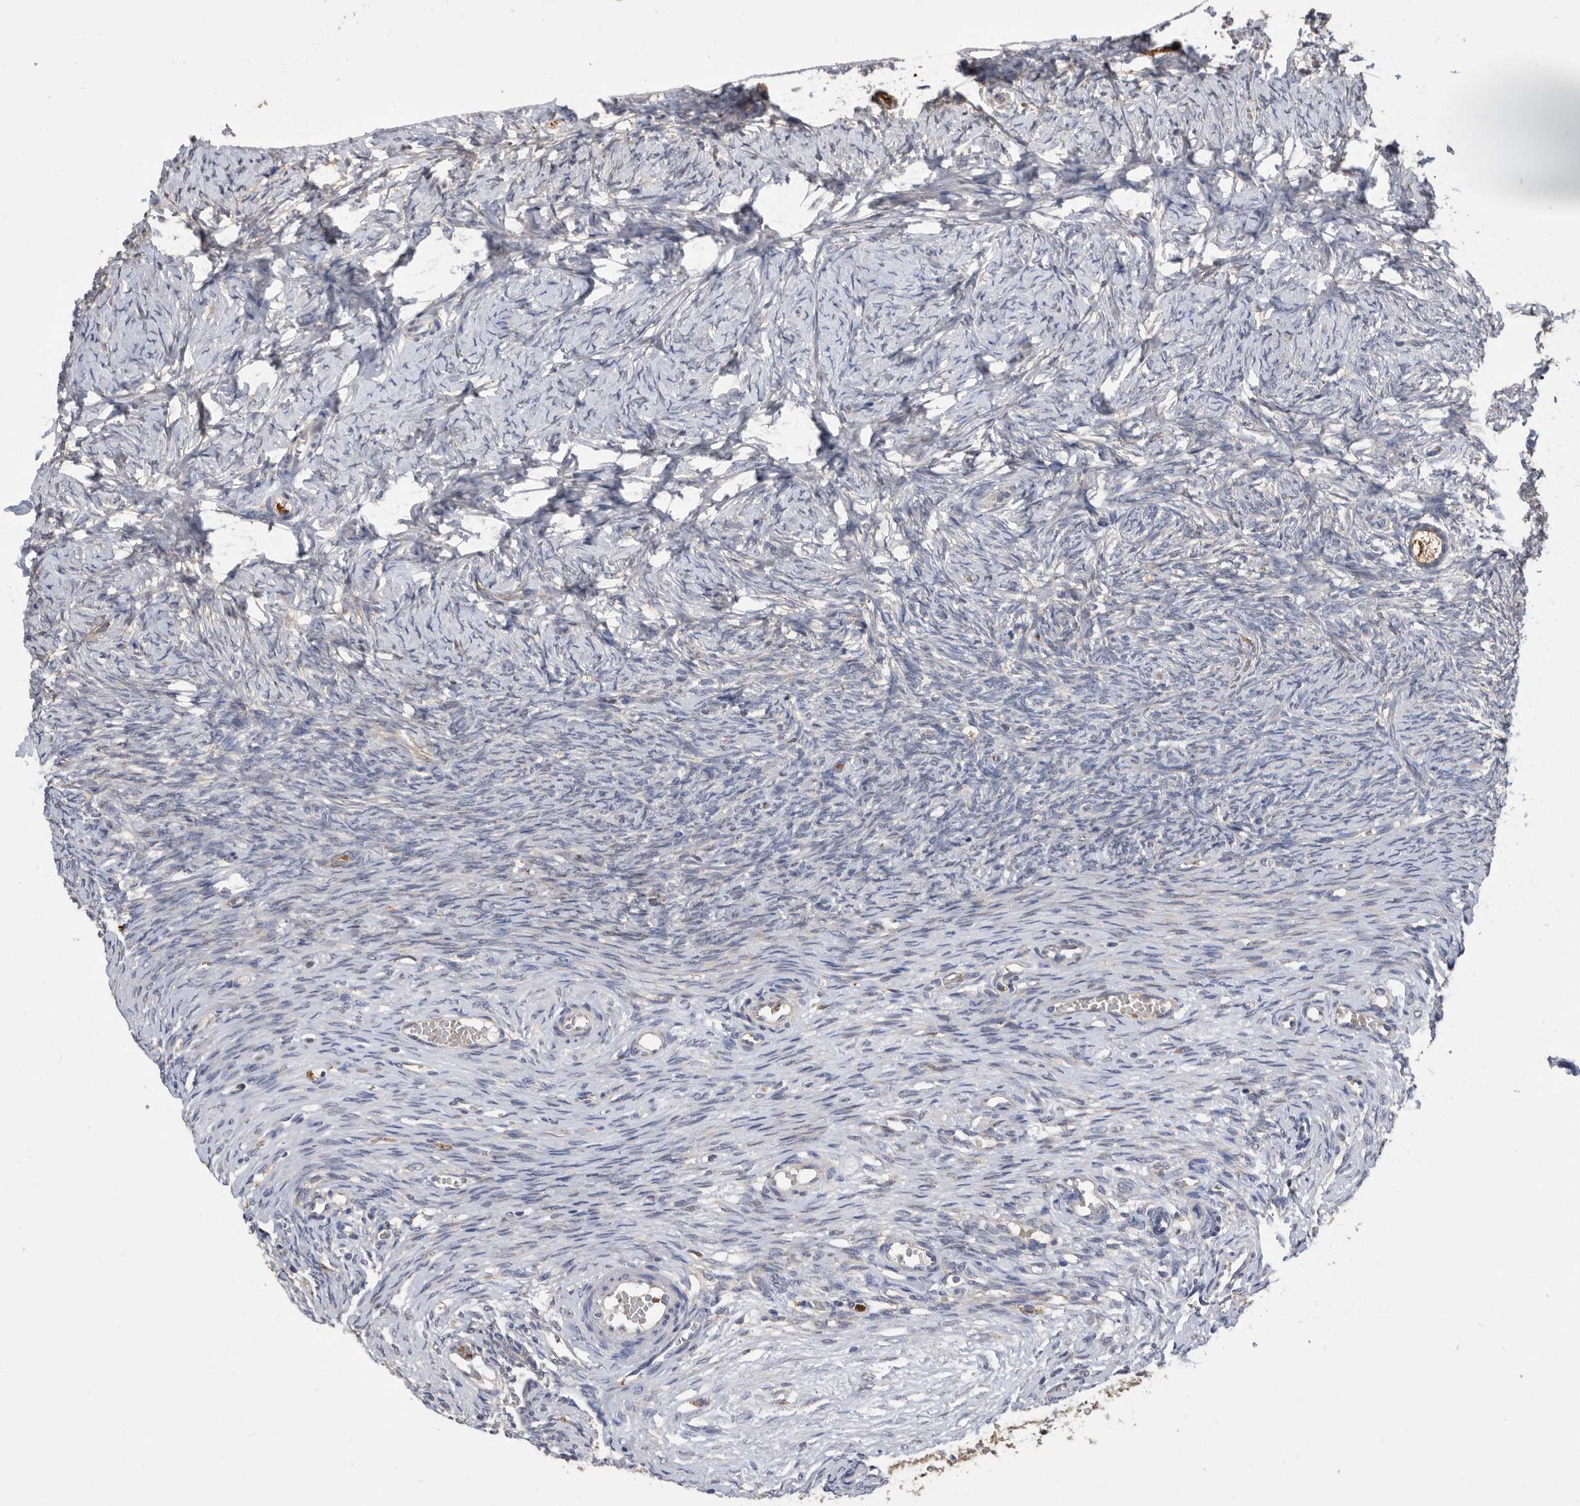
{"staining": {"intensity": "weak", "quantity": ">75%", "location": "cytoplasmic/membranous"}, "tissue": "ovary", "cell_type": "Follicle cells", "image_type": "normal", "snomed": [{"axis": "morphology", "description": "Adenocarcinoma, NOS"}, {"axis": "topography", "description": "Endometrium"}], "caption": "This image demonstrates immunohistochemistry staining of benign ovary, with low weak cytoplasmic/membranous positivity in approximately >75% of follicle cells.", "gene": "CRISPLD2", "patient": {"sex": "female", "age": 32}}